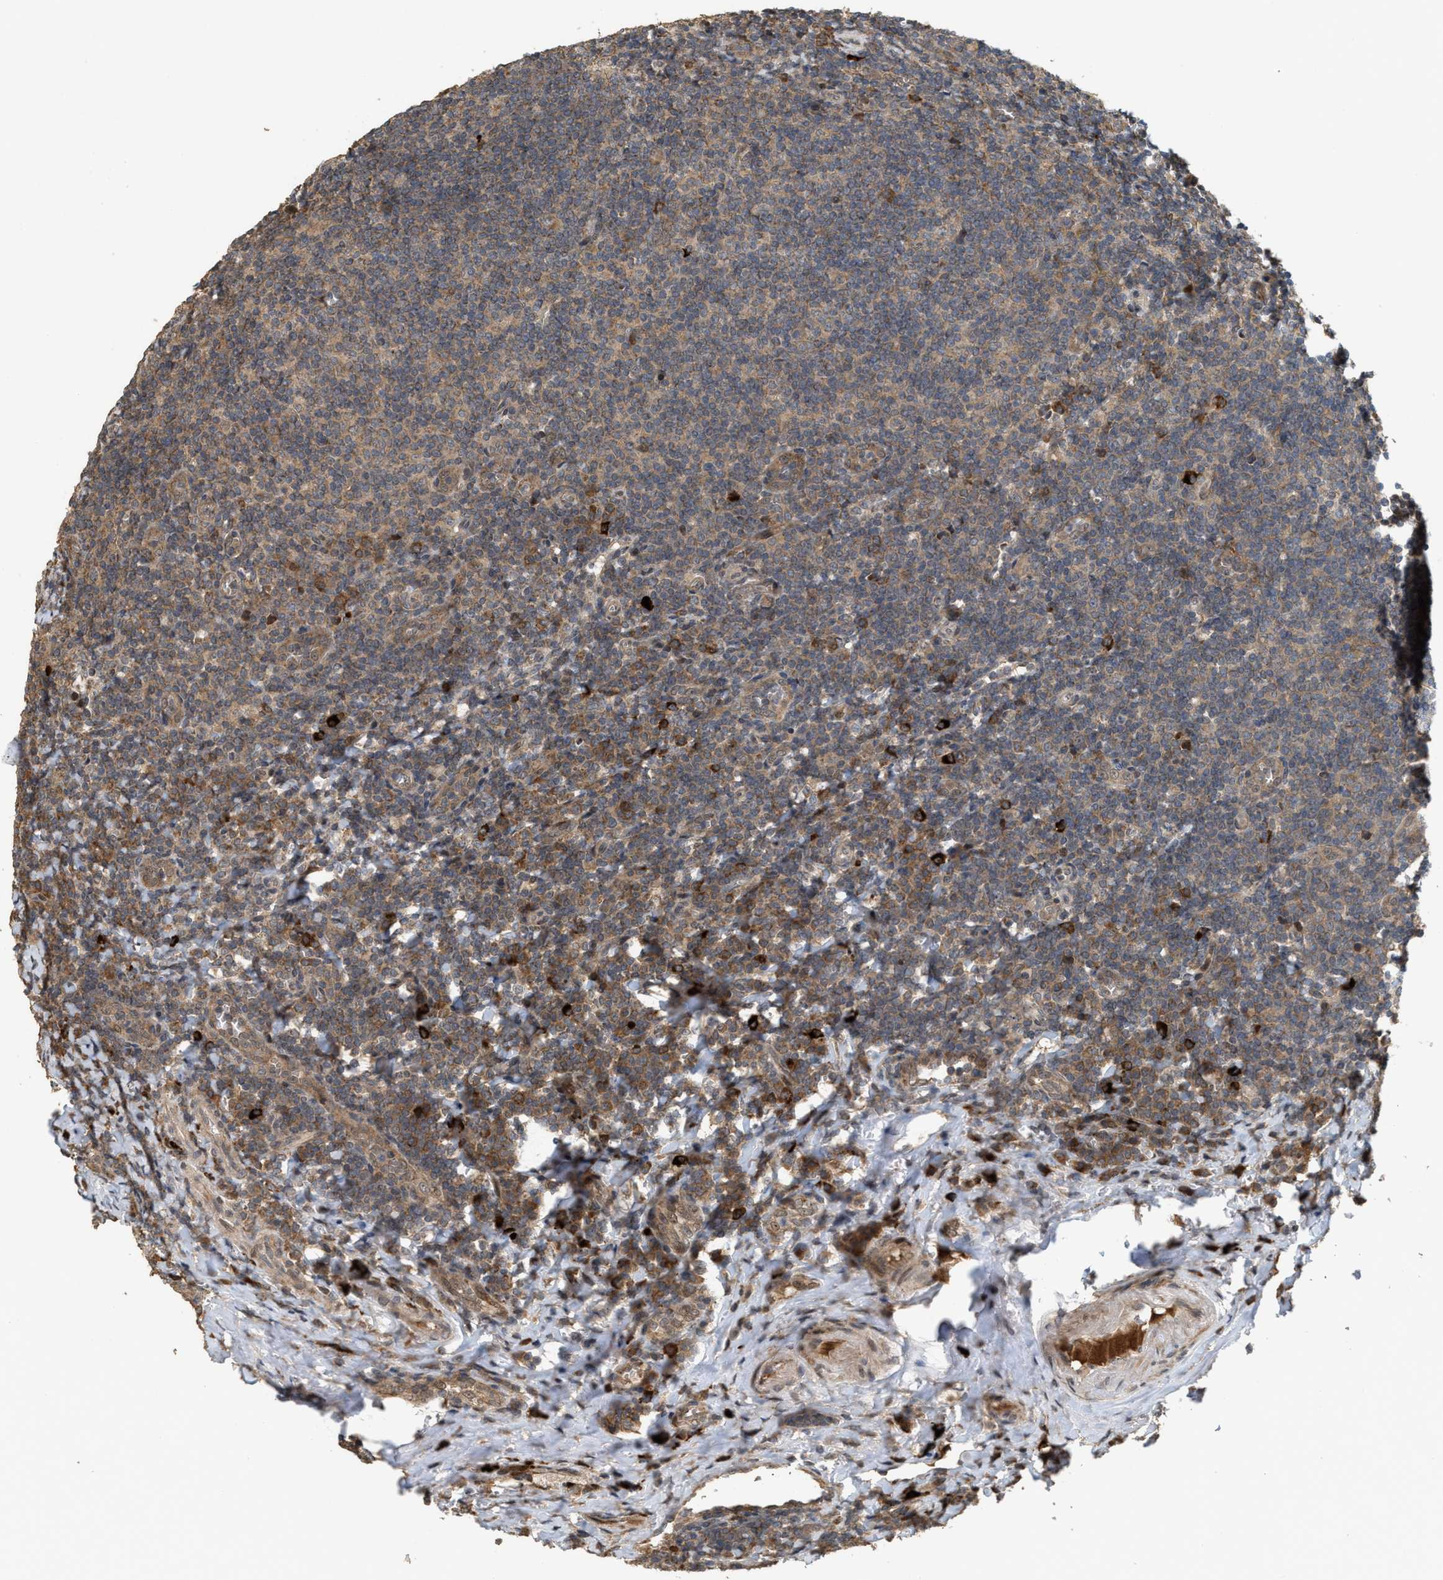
{"staining": {"intensity": "moderate", "quantity": ">75%", "location": "cytoplasmic/membranous,nuclear"}, "tissue": "tonsil", "cell_type": "Germinal center cells", "image_type": "normal", "snomed": [{"axis": "morphology", "description": "Normal tissue, NOS"}, {"axis": "topography", "description": "Tonsil"}], "caption": "Moderate cytoplasmic/membranous,nuclear staining for a protein is identified in about >75% of germinal center cells of normal tonsil using immunohistochemistry (IHC).", "gene": "ELP2", "patient": {"sex": "male", "age": 37}}